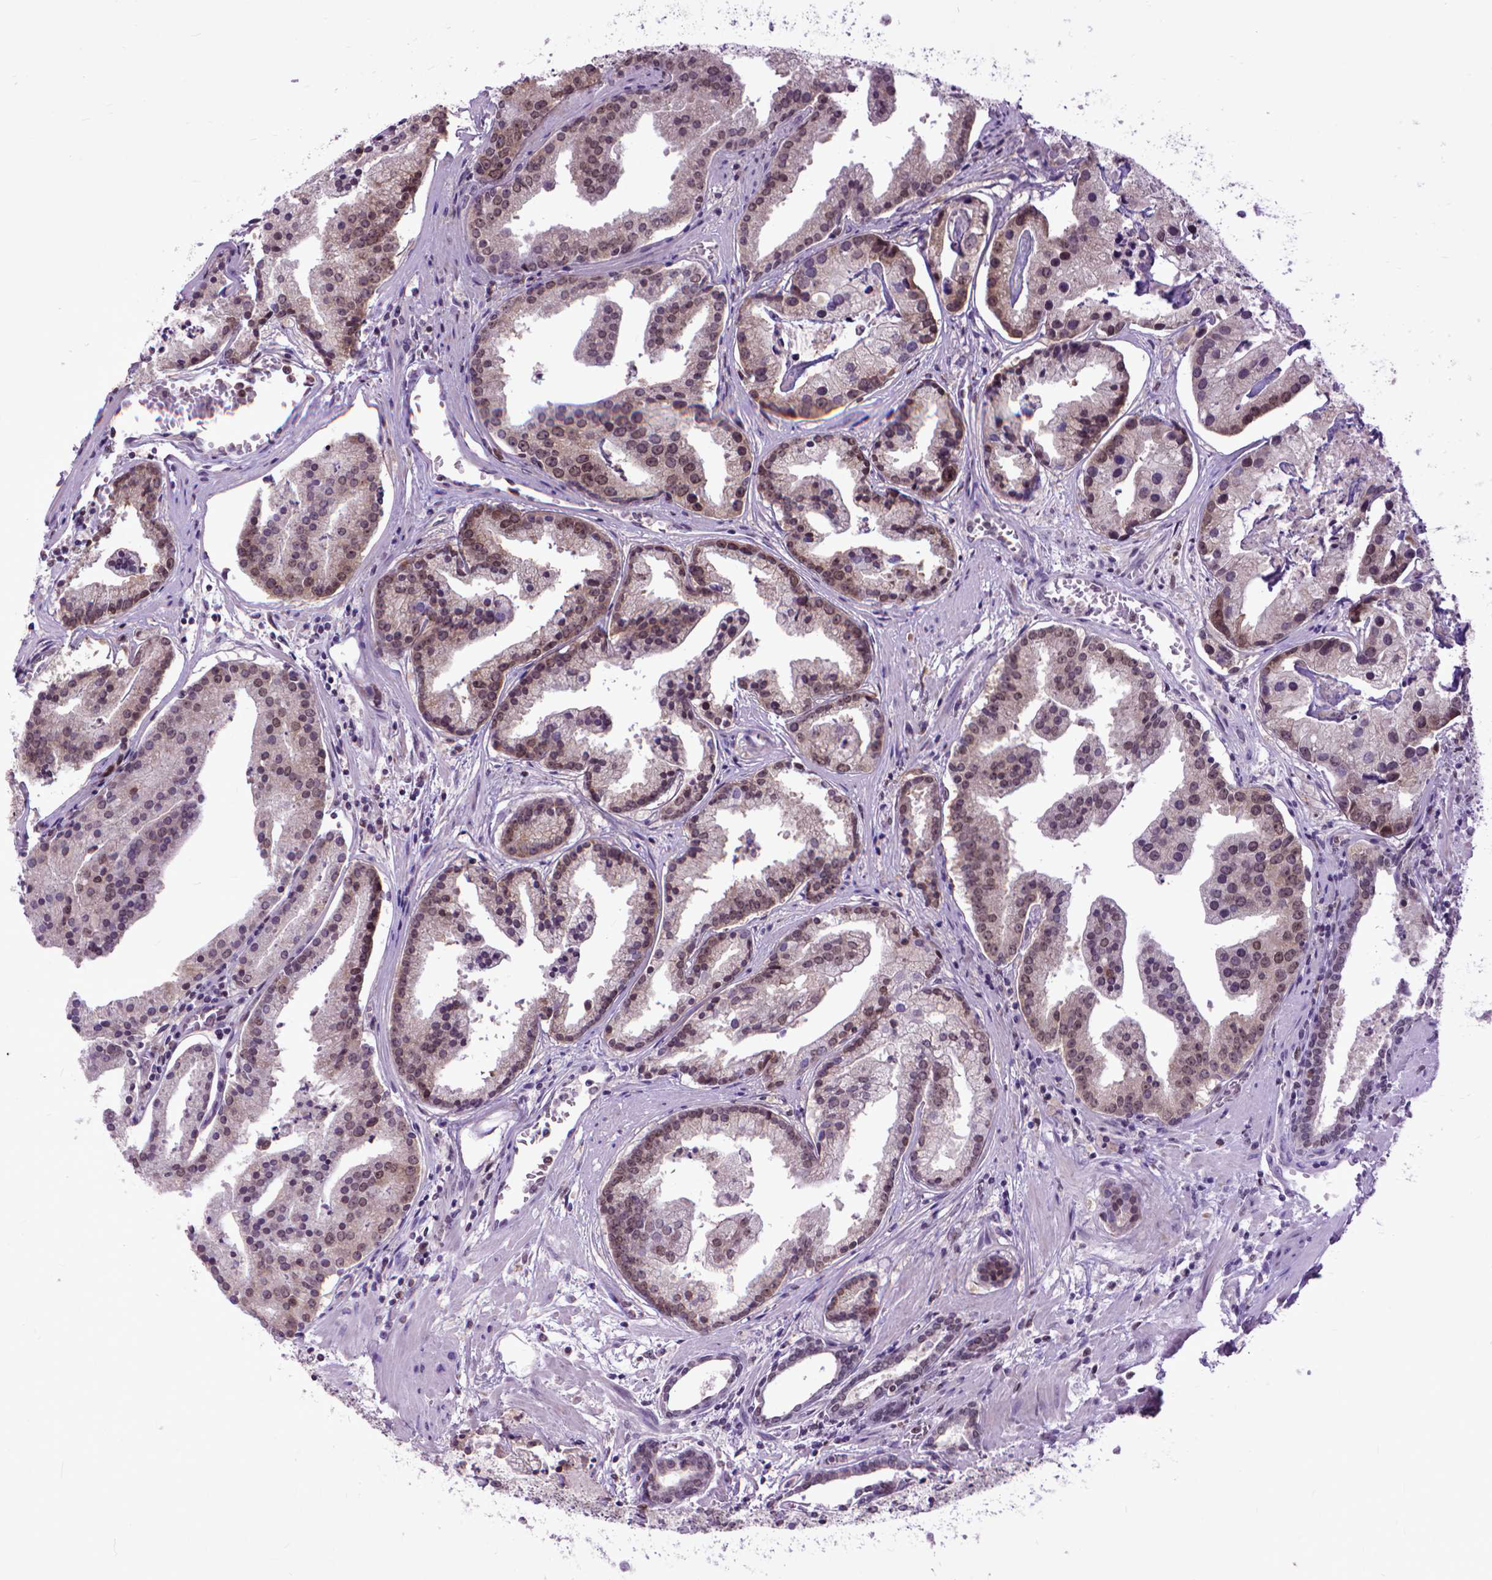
{"staining": {"intensity": "moderate", "quantity": "25%-75%", "location": "nuclear"}, "tissue": "prostate cancer", "cell_type": "Tumor cells", "image_type": "cancer", "snomed": [{"axis": "morphology", "description": "Adenocarcinoma, NOS"}, {"axis": "topography", "description": "Prostate and seminal vesicle, NOS"}, {"axis": "topography", "description": "Prostate"}], "caption": "This image displays immunohistochemistry staining of human prostate adenocarcinoma, with medium moderate nuclear expression in about 25%-75% of tumor cells.", "gene": "RCC2", "patient": {"sex": "male", "age": 44}}